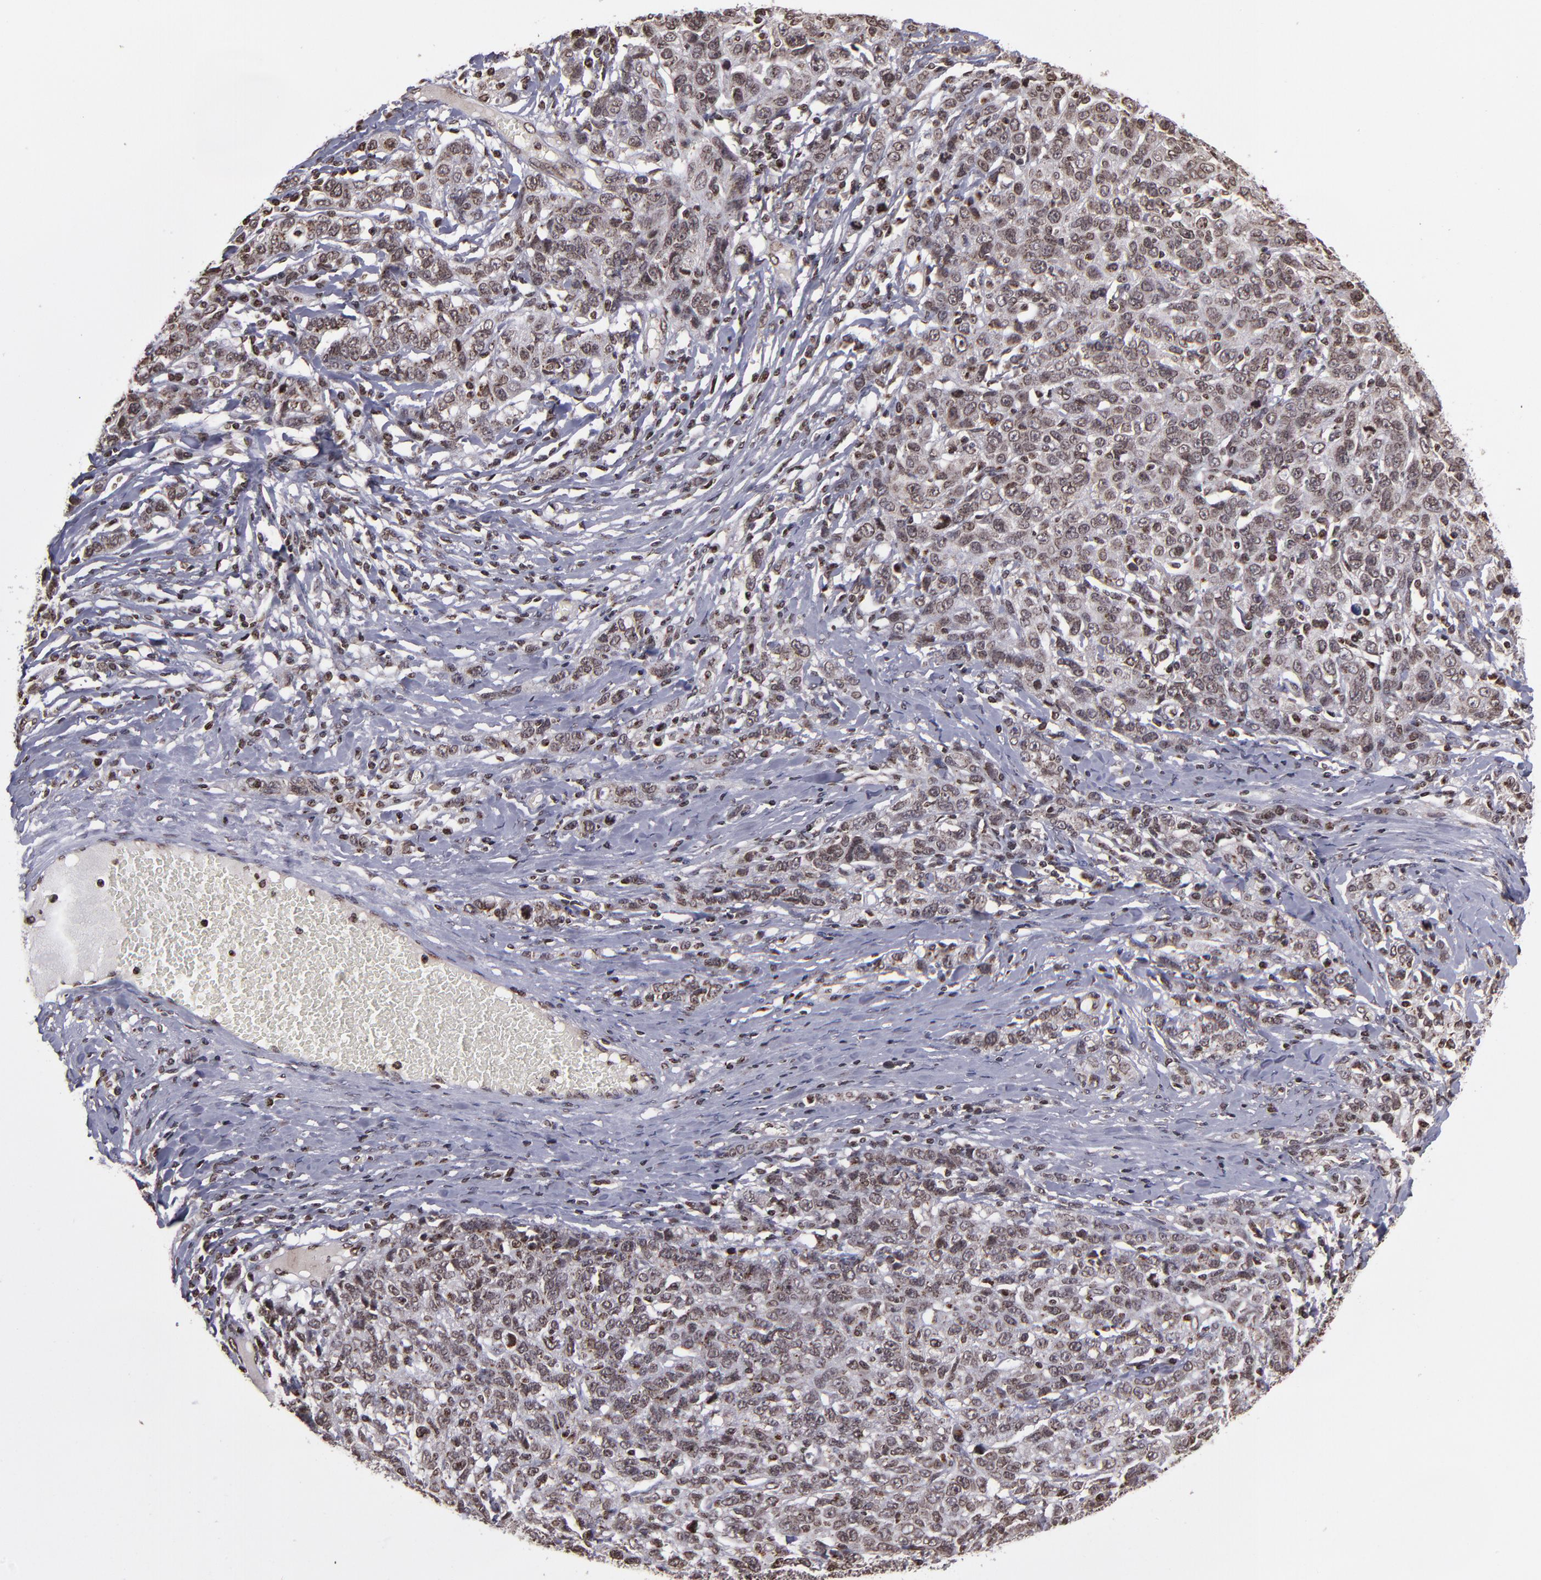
{"staining": {"intensity": "moderate", "quantity": ">75%", "location": "cytoplasmic/membranous,nuclear"}, "tissue": "ovarian cancer", "cell_type": "Tumor cells", "image_type": "cancer", "snomed": [{"axis": "morphology", "description": "Cystadenocarcinoma, serous, NOS"}, {"axis": "topography", "description": "Ovary"}], "caption": "A histopathology image of ovarian cancer (serous cystadenocarcinoma) stained for a protein demonstrates moderate cytoplasmic/membranous and nuclear brown staining in tumor cells.", "gene": "CSDC2", "patient": {"sex": "female", "age": 71}}